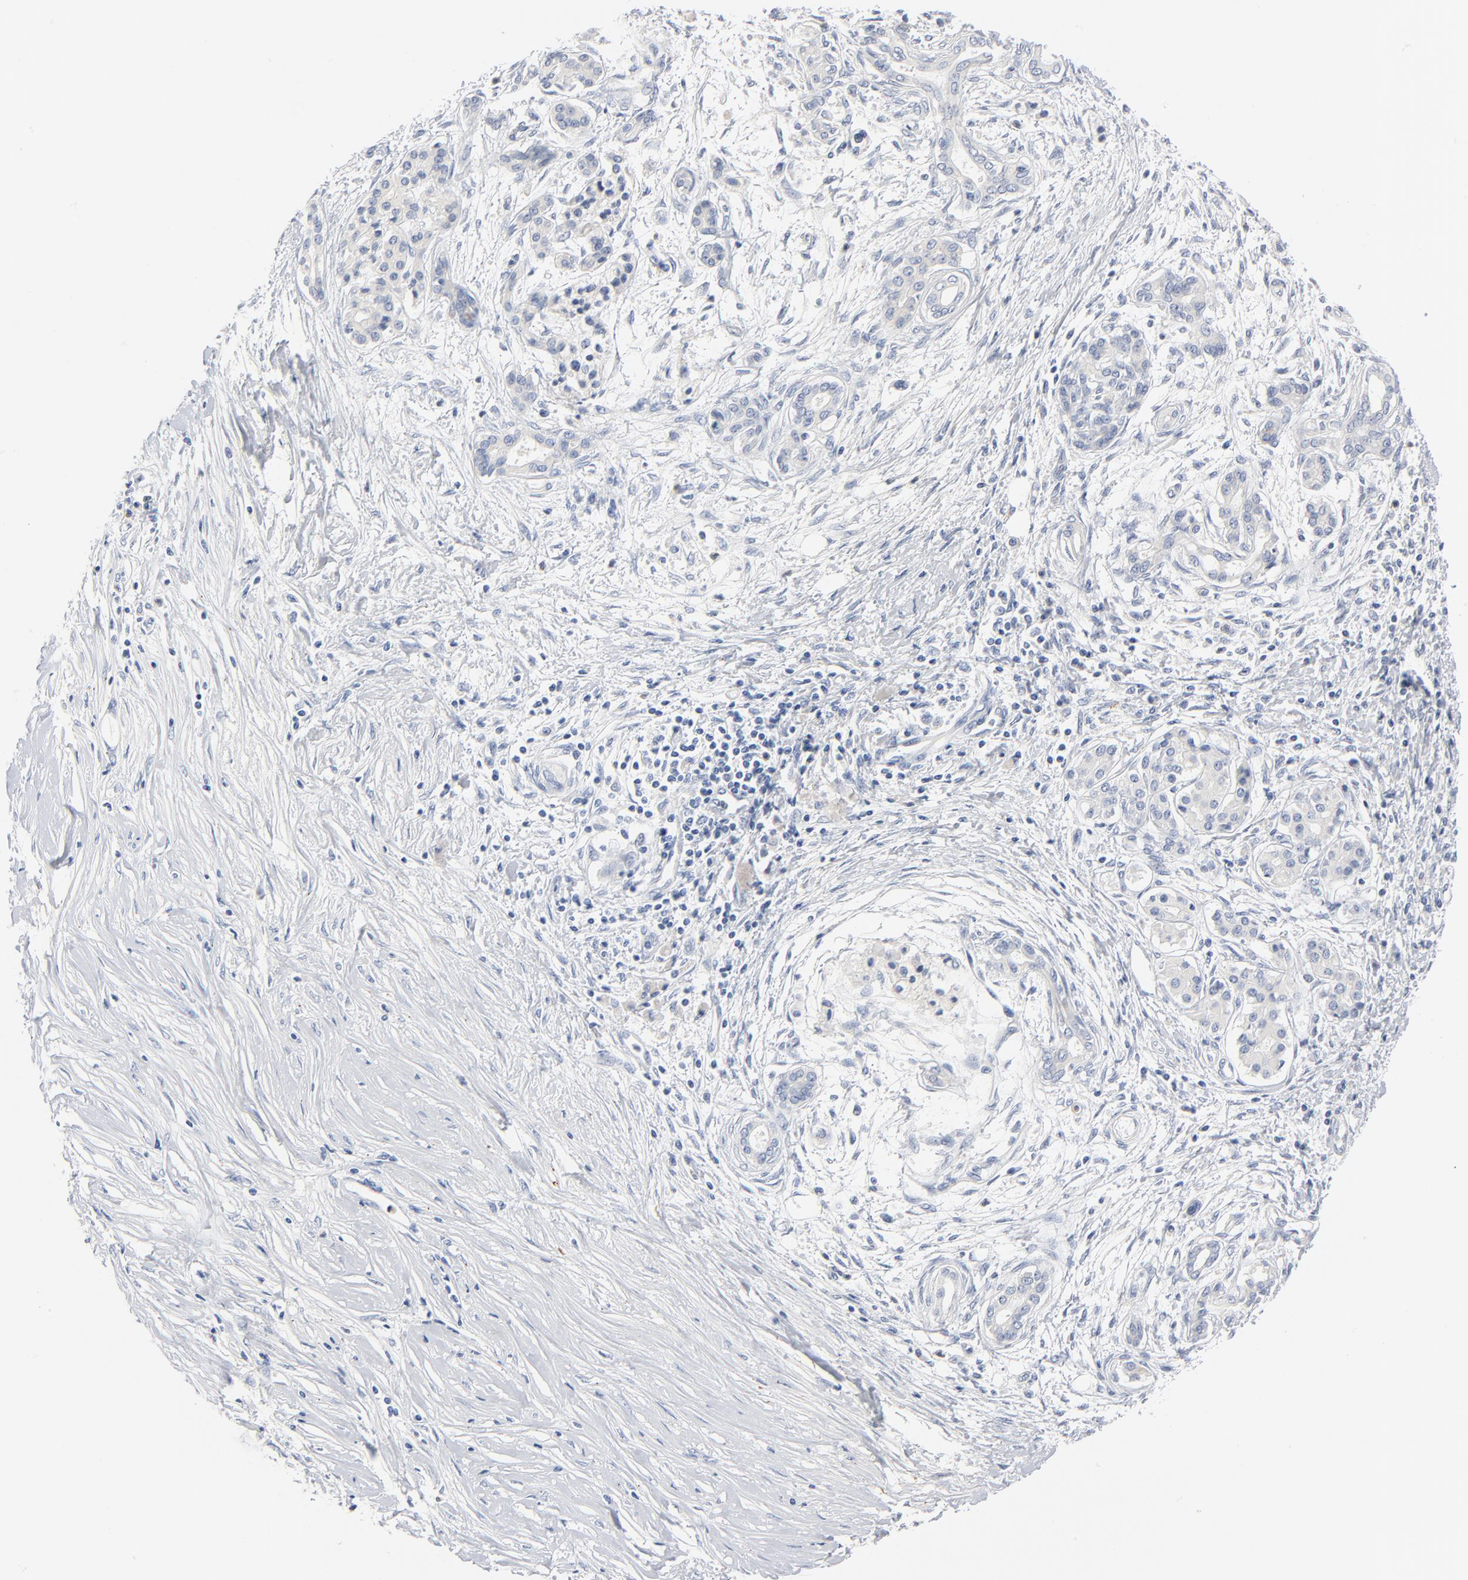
{"staining": {"intensity": "negative", "quantity": "none", "location": "none"}, "tissue": "pancreatic cancer", "cell_type": "Tumor cells", "image_type": "cancer", "snomed": [{"axis": "morphology", "description": "Adenocarcinoma, NOS"}, {"axis": "topography", "description": "Pancreas"}], "caption": "DAB immunohistochemical staining of pancreatic adenocarcinoma reveals no significant positivity in tumor cells.", "gene": "IFT43", "patient": {"sex": "female", "age": 59}}